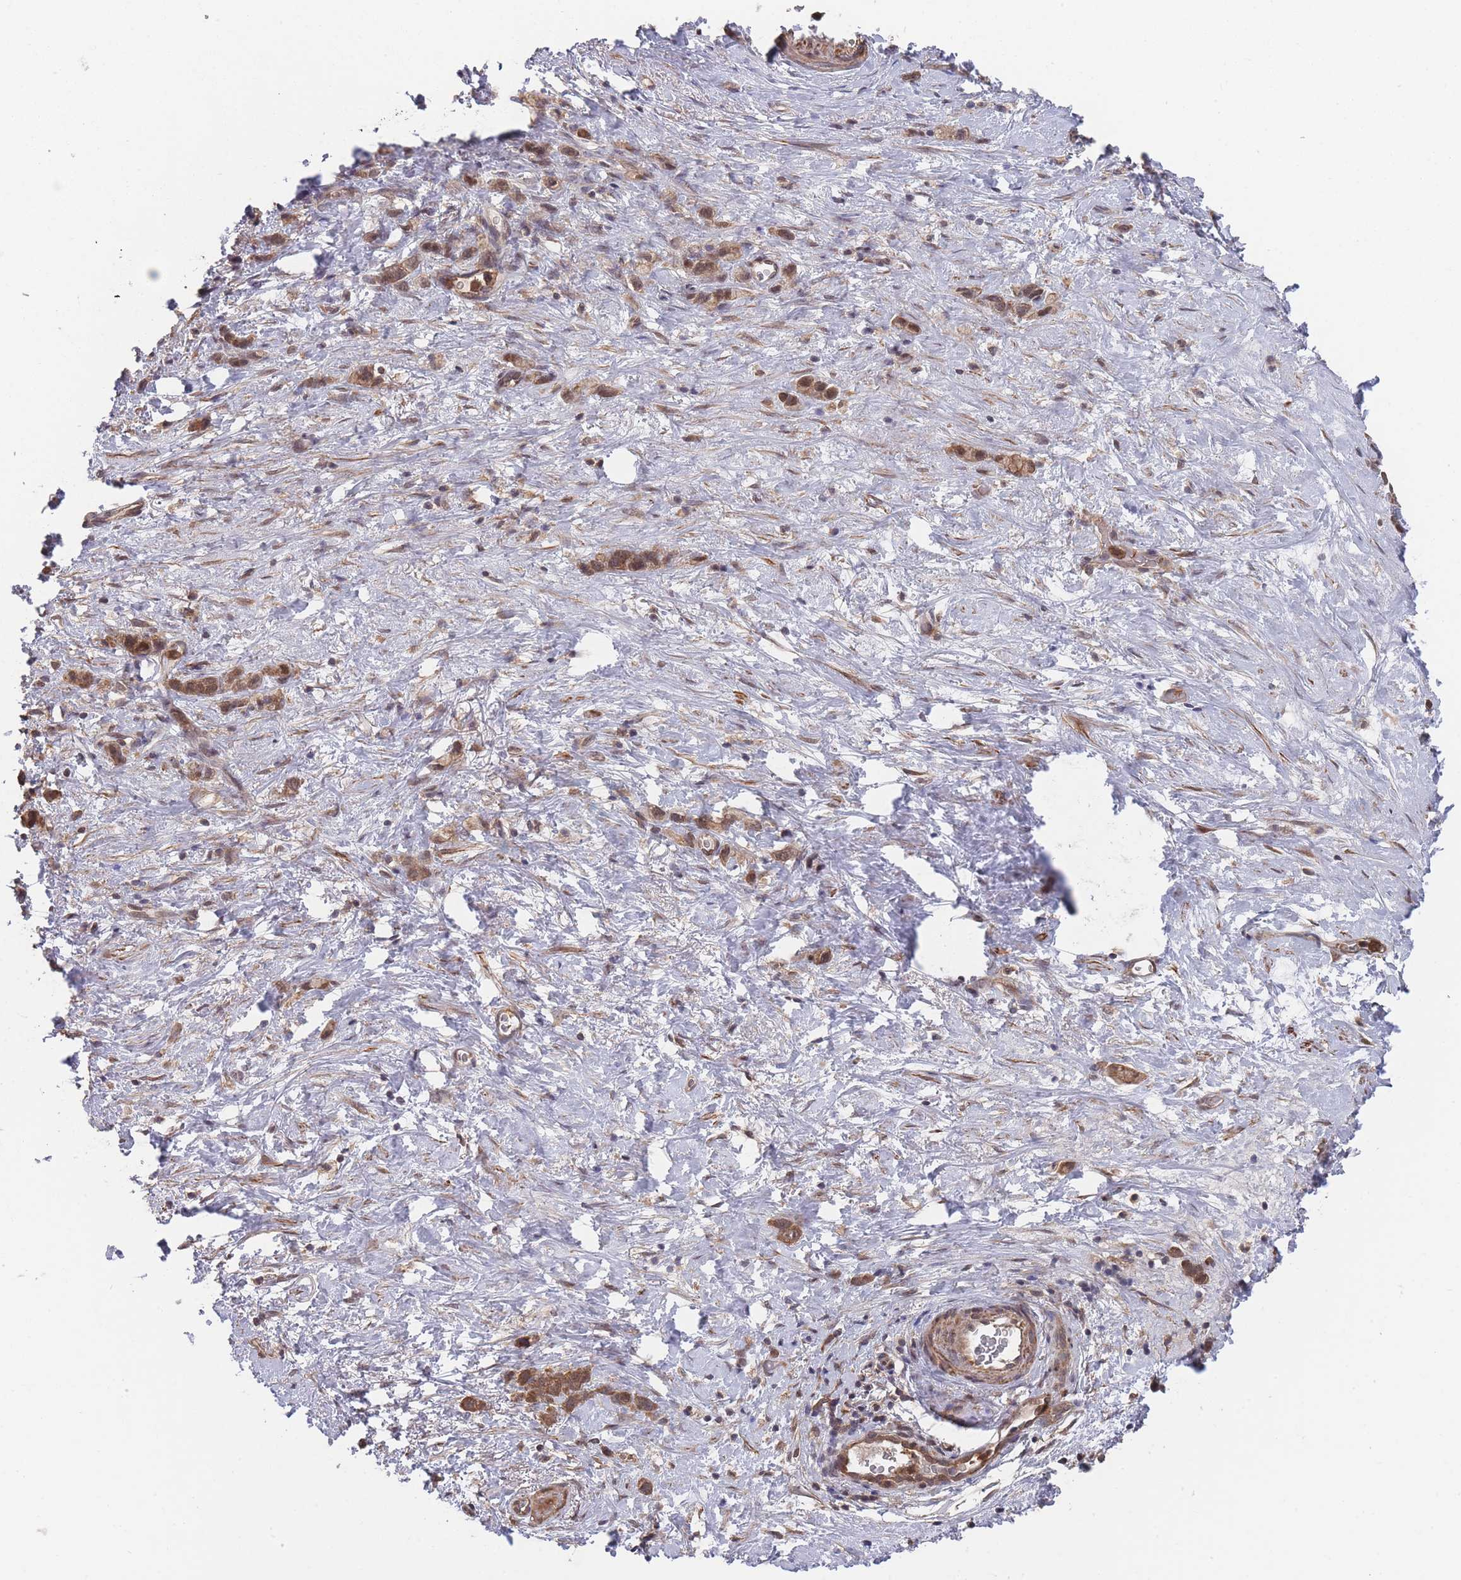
{"staining": {"intensity": "moderate", "quantity": ">75%", "location": "cytoplasmic/membranous"}, "tissue": "stomach cancer", "cell_type": "Tumor cells", "image_type": "cancer", "snomed": [{"axis": "morphology", "description": "Adenocarcinoma, NOS"}, {"axis": "topography", "description": "Stomach"}], "caption": "Stomach cancer stained with a brown dye exhibits moderate cytoplasmic/membranous positive positivity in about >75% of tumor cells.", "gene": "SF3B1", "patient": {"sex": "female", "age": 65}}